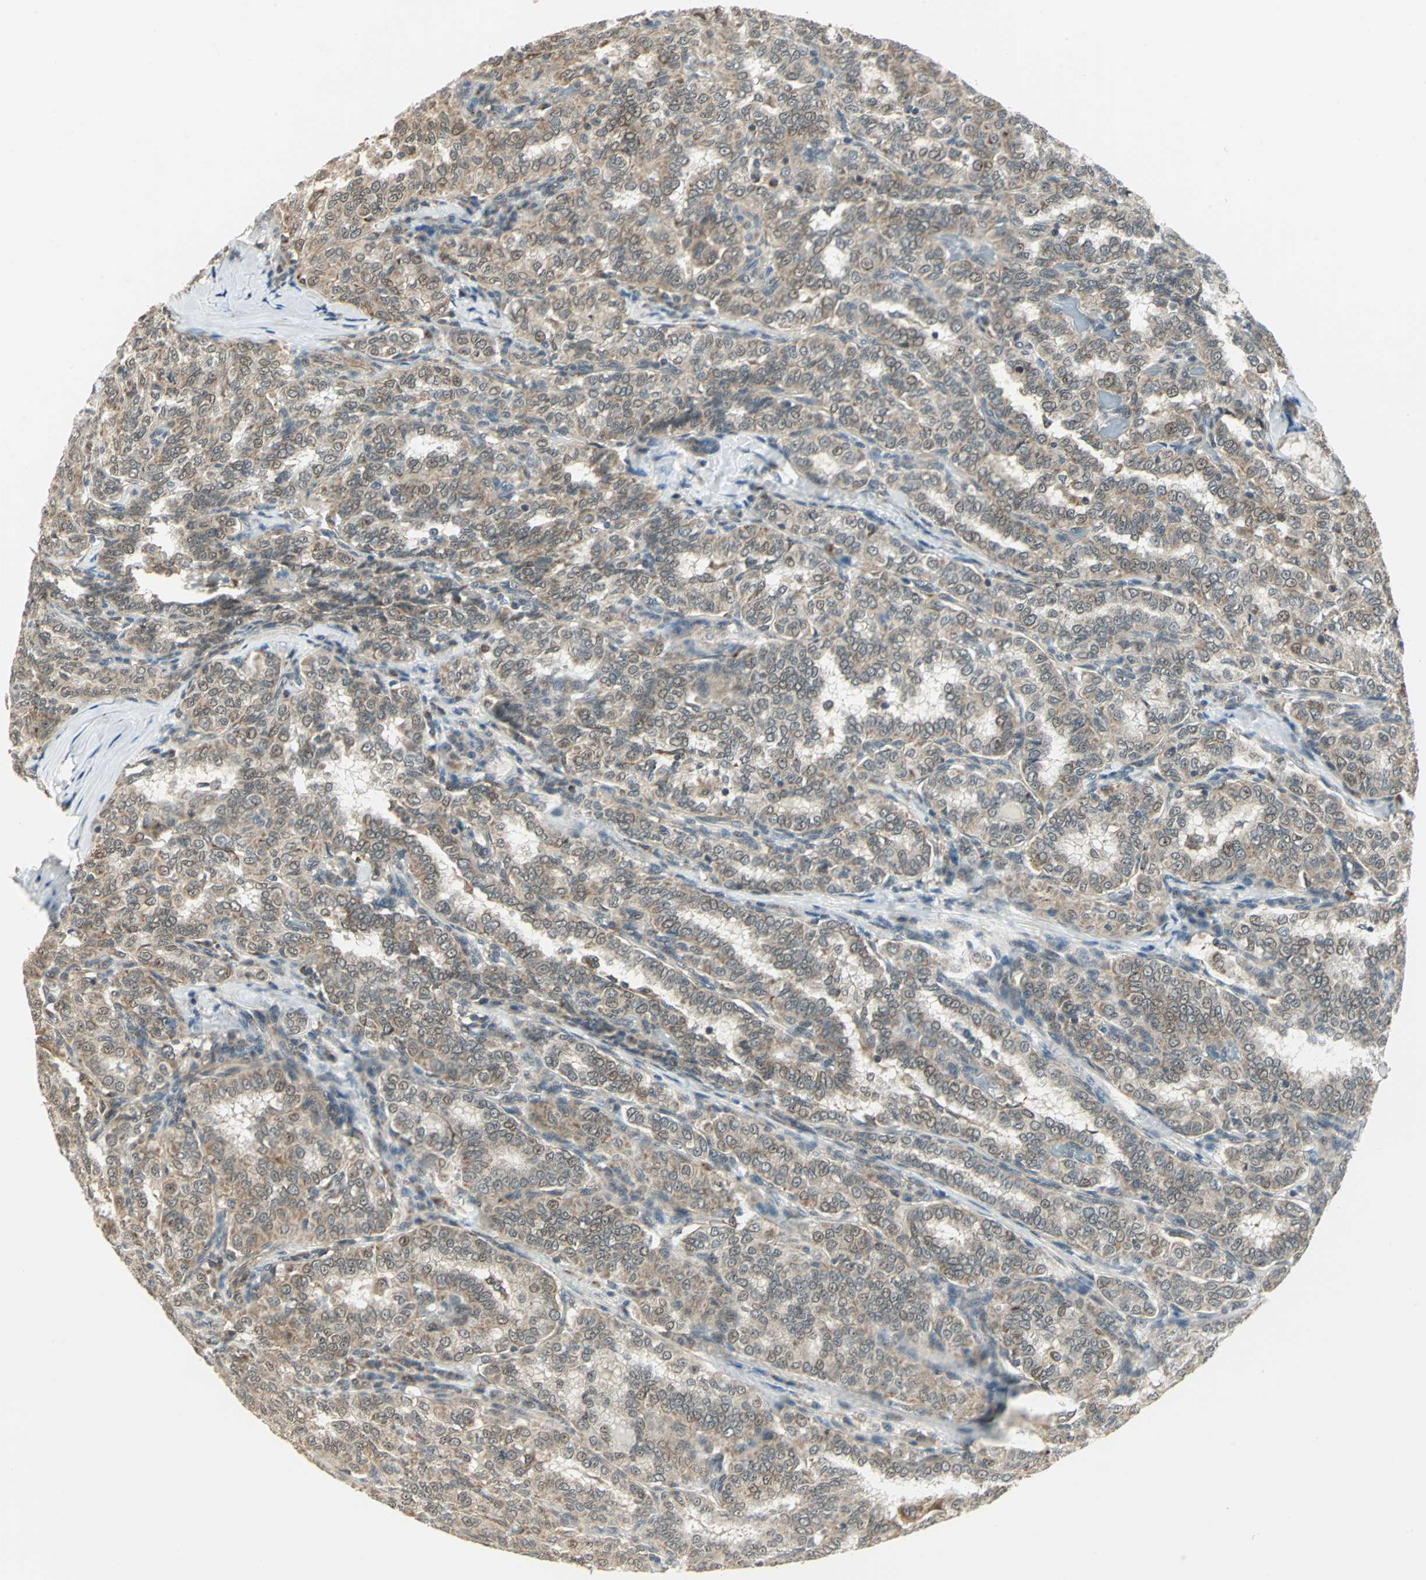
{"staining": {"intensity": "weak", "quantity": ">75%", "location": "cytoplasmic/membranous,nuclear"}, "tissue": "thyroid cancer", "cell_type": "Tumor cells", "image_type": "cancer", "snomed": [{"axis": "morphology", "description": "Papillary adenocarcinoma, NOS"}, {"axis": "topography", "description": "Thyroid gland"}], "caption": "An immunohistochemistry (IHC) image of neoplastic tissue is shown. Protein staining in brown highlights weak cytoplasmic/membranous and nuclear positivity in thyroid papillary adenocarcinoma within tumor cells. Nuclei are stained in blue.", "gene": "PLAGL2", "patient": {"sex": "female", "age": 30}}